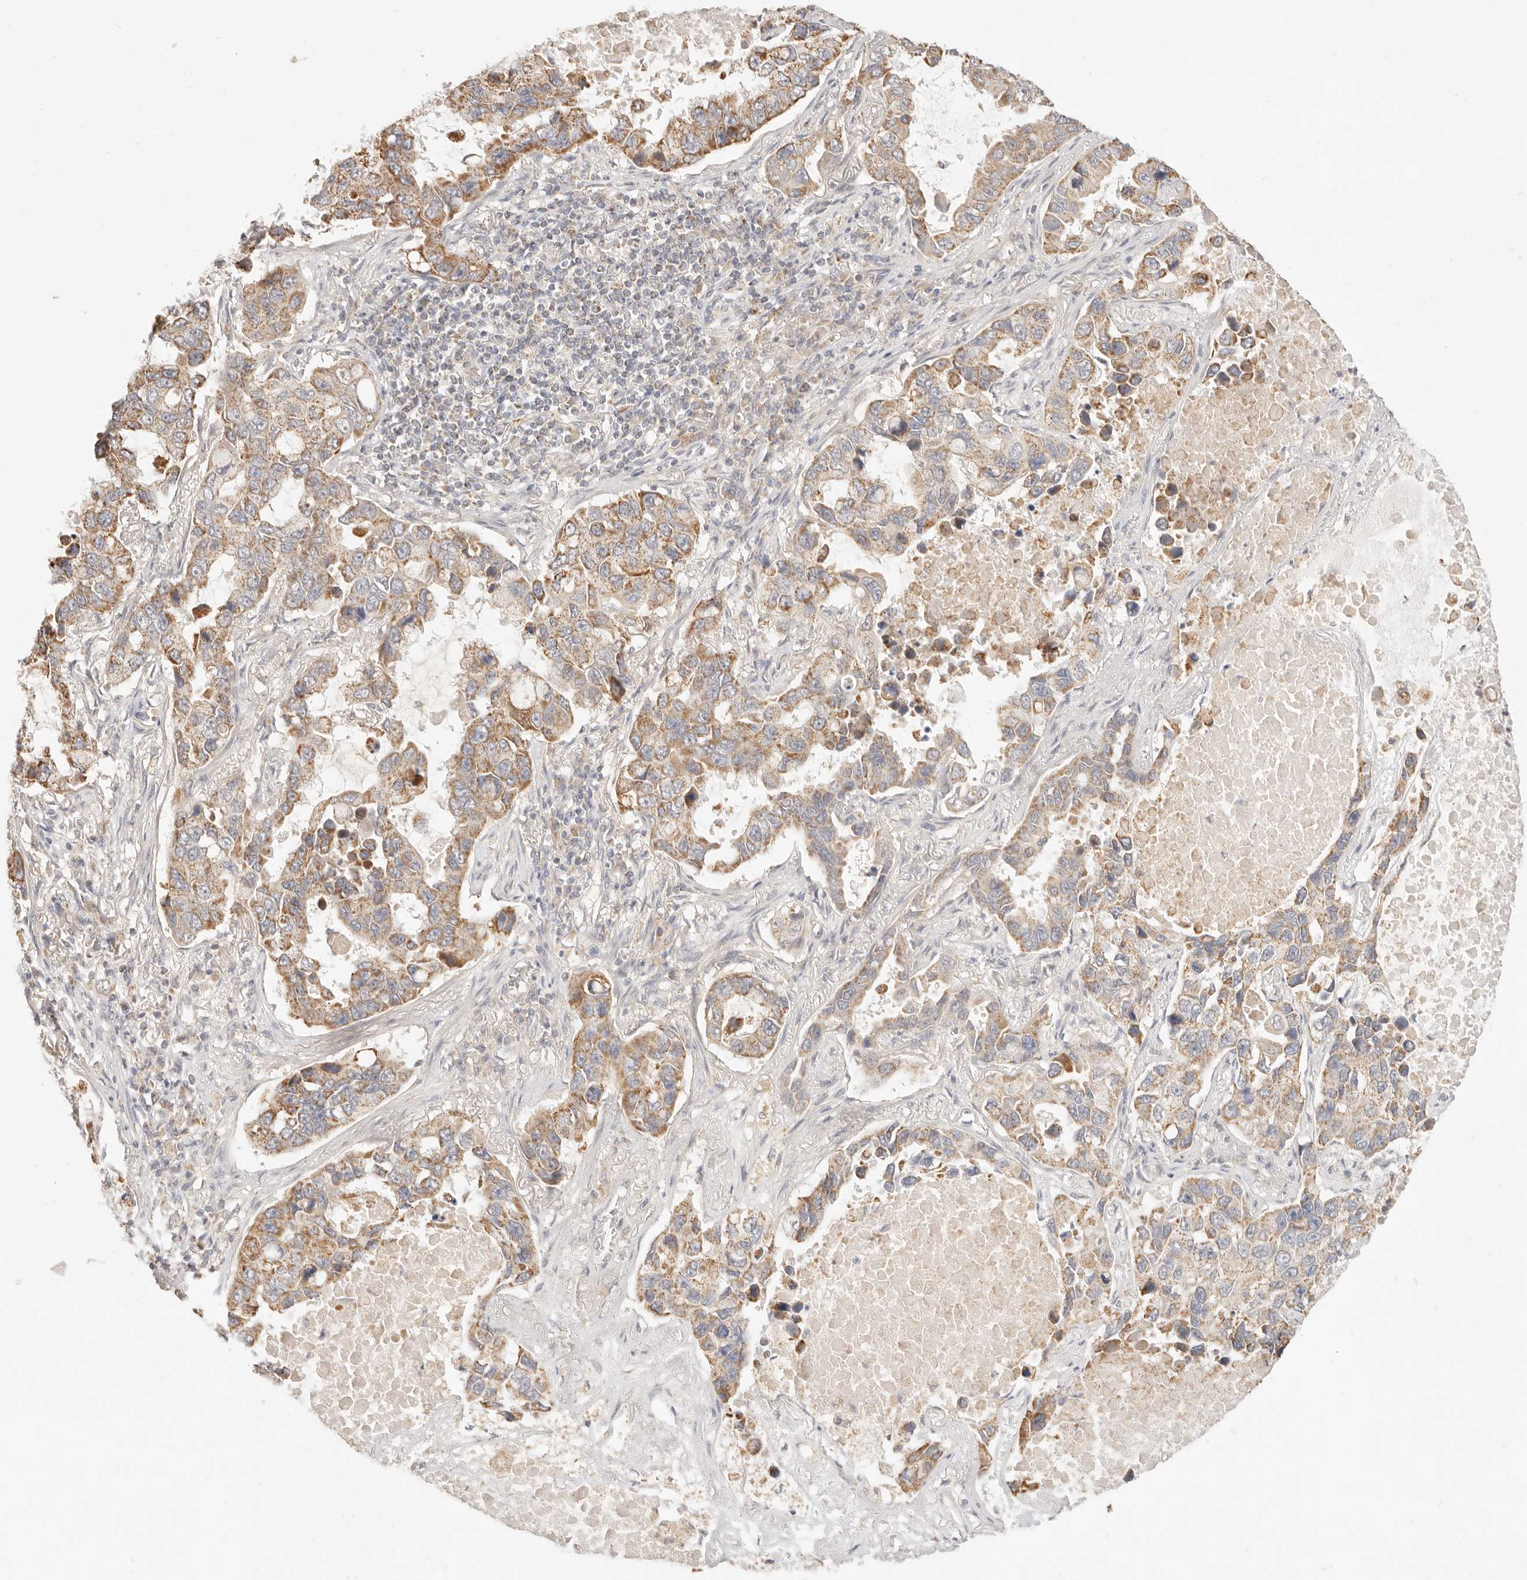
{"staining": {"intensity": "moderate", "quantity": ">75%", "location": "cytoplasmic/membranous"}, "tissue": "lung cancer", "cell_type": "Tumor cells", "image_type": "cancer", "snomed": [{"axis": "morphology", "description": "Adenocarcinoma, NOS"}, {"axis": "topography", "description": "Lung"}], "caption": "Immunohistochemical staining of human lung cancer (adenocarcinoma) exhibits medium levels of moderate cytoplasmic/membranous staining in about >75% of tumor cells.", "gene": "CPLANE2", "patient": {"sex": "male", "age": 64}}